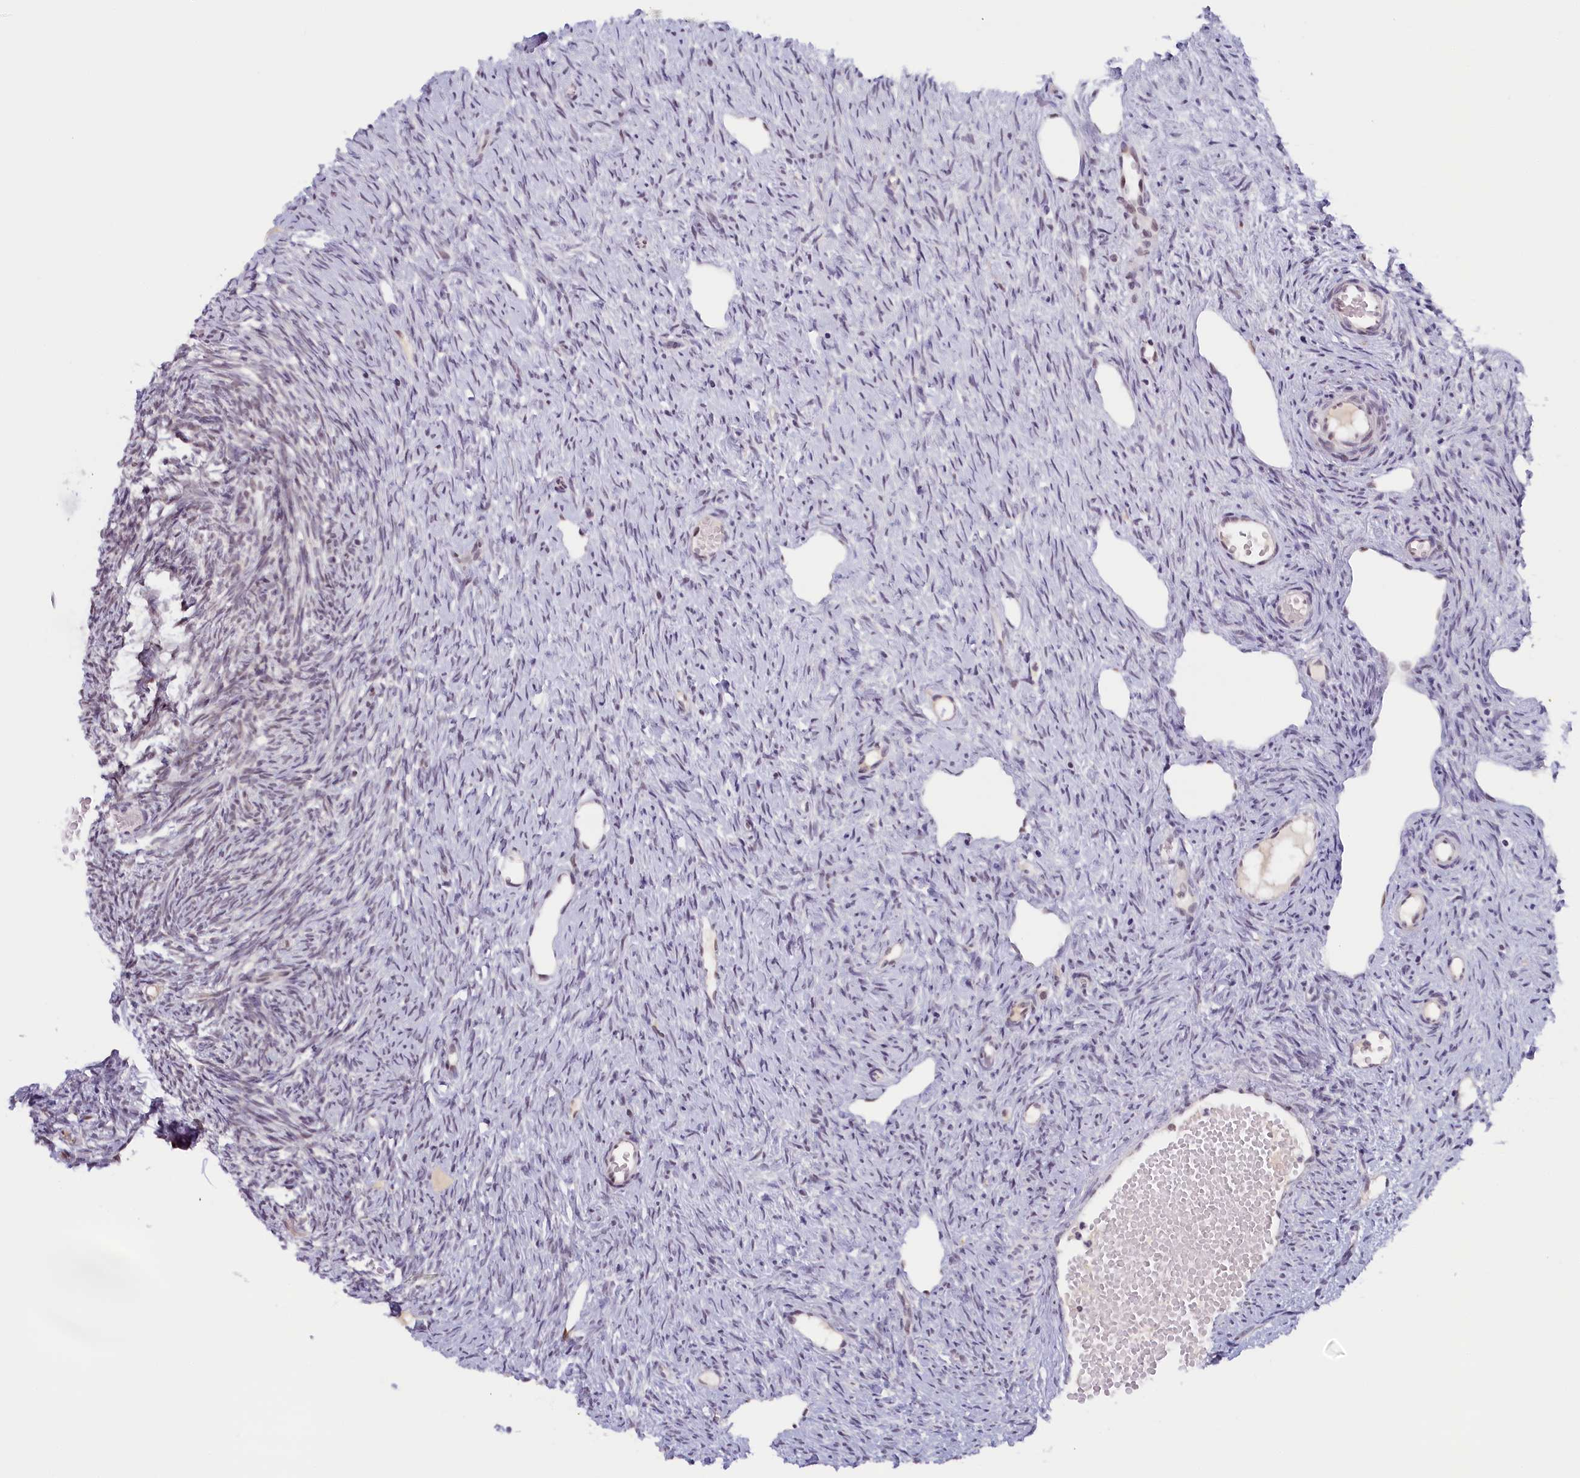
{"staining": {"intensity": "moderate", "quantity": ">75%", "location": "nuclear"}, "tissue": "ovary", "cell_type": "Follicle cells", "image_type": "normal", "snomed": [{"axis": "morphology", "description": "Normal tissue, NOS"}, {"axis": "topography", "description": "Ovary"}], "caption": "IHC histopathology image of unremarkable human ovary stained for a protein (brown), which shows medium levels of moderate nuclear staining in about >75% of follicle cells.", "gene": "SEC31B", "patient": {"sex": "female", "age": 51}}